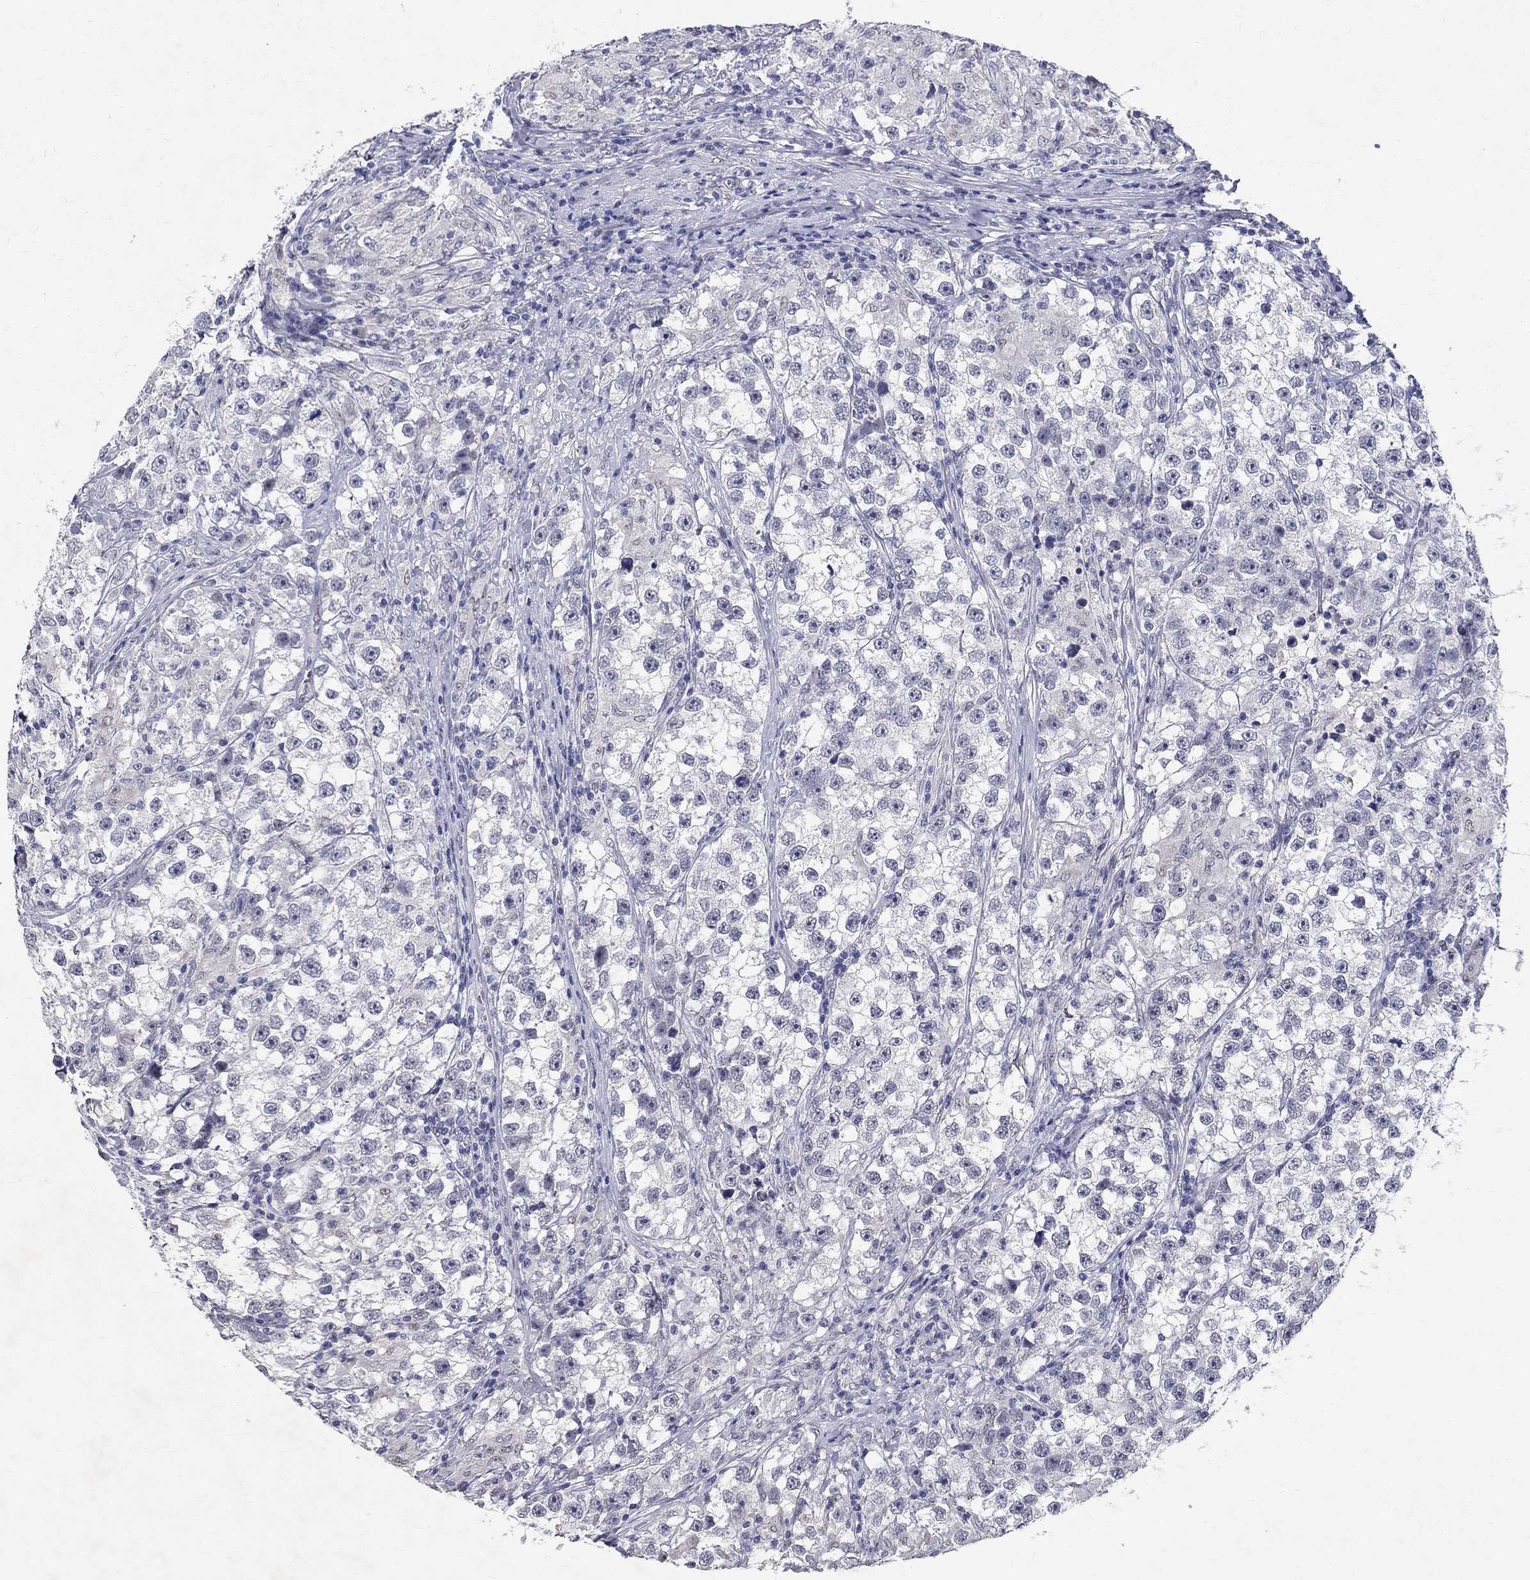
{"staining": {"intensity": "negative", "quantity": "none", "location": "none"}, "tissue": "testis cancer", "cell_type": "Tumor cells", "image_type": "cancer", "snomed": [{"axis": "morphology", "description": "Seminoma, NOS"}, {"axis": "topography", "description": "Testis"}], "caption": "Testis cancer (seminoma) stained for a protein using immunohistochemistry reveals no staining tumor cells.", "gene": "RBFOX1", "patient": {"sex": "male", "age": 46}}